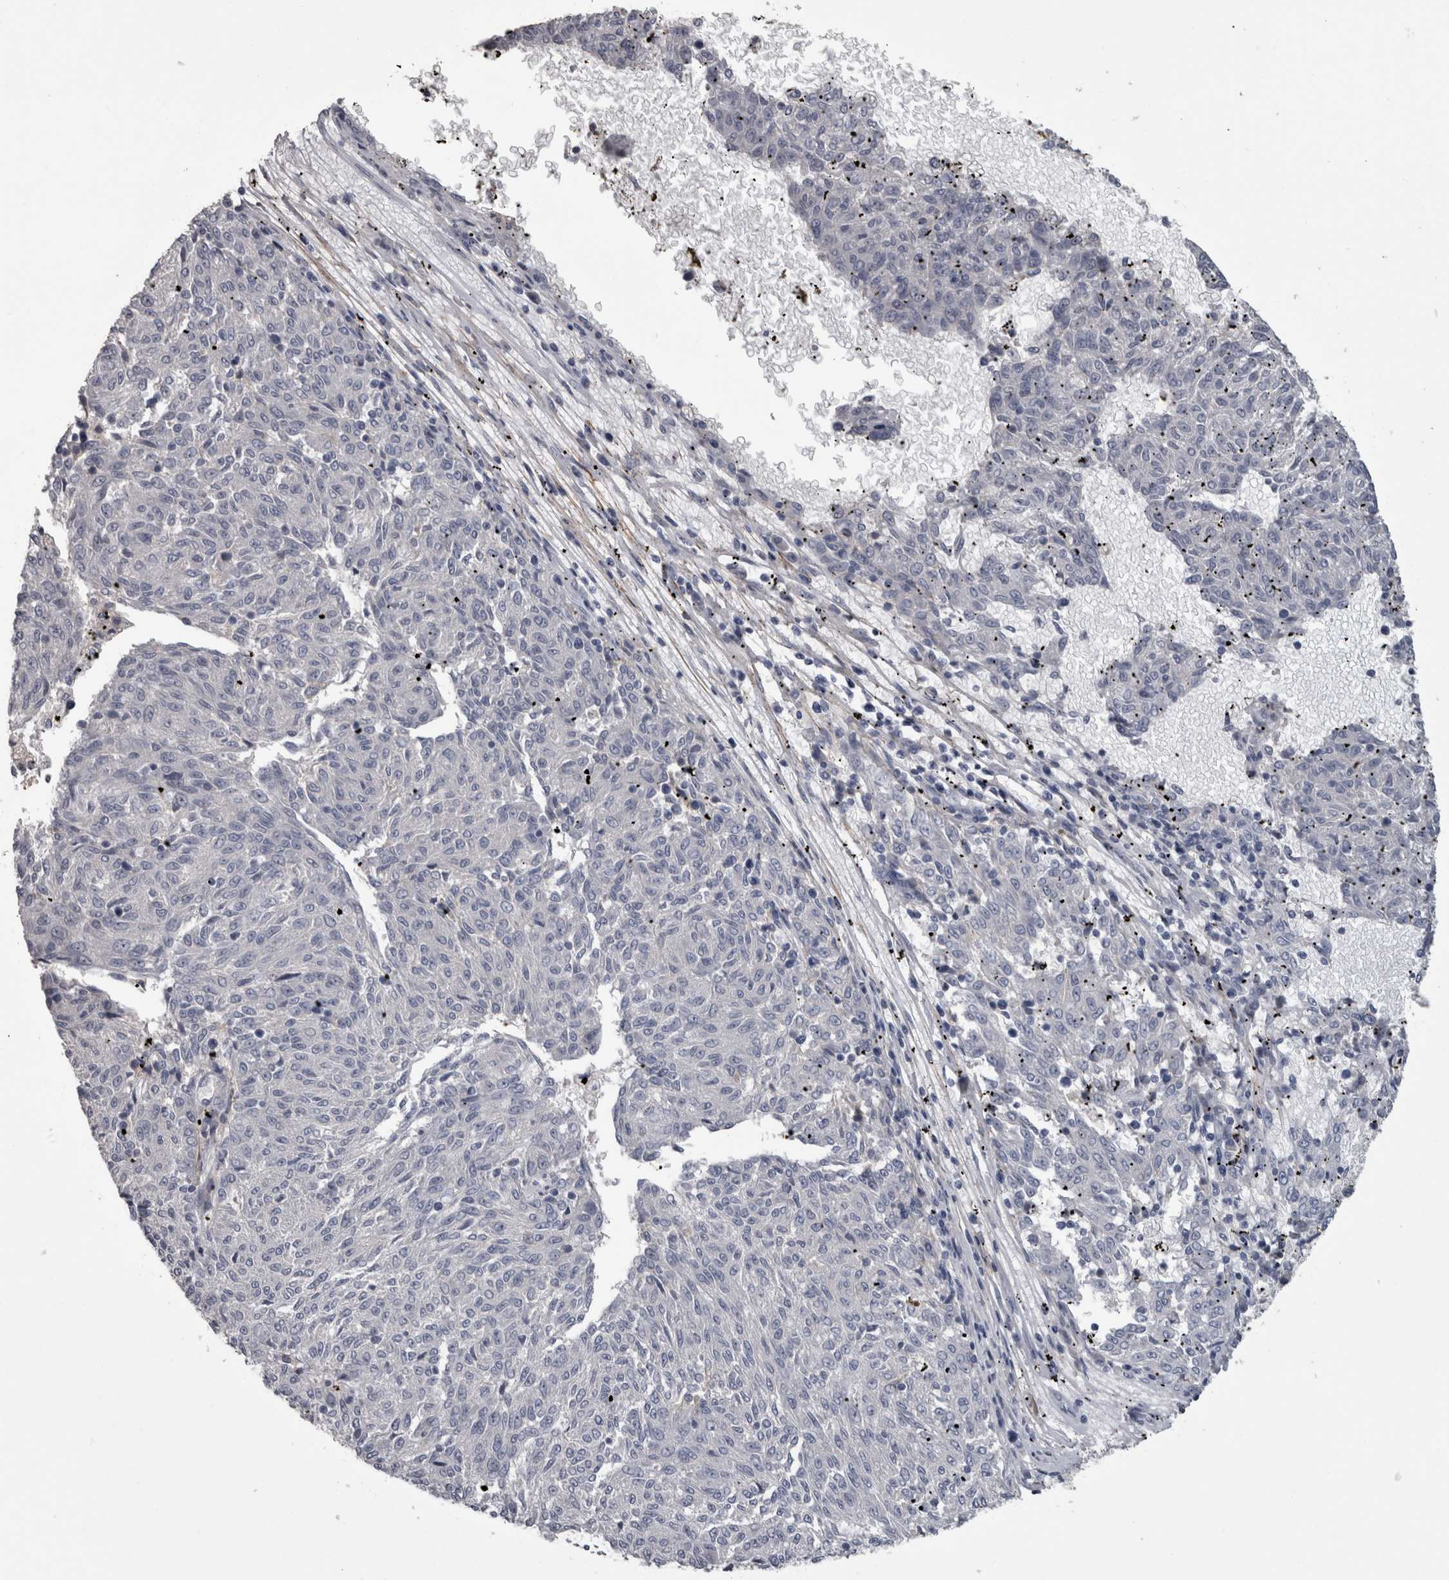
{"staining": {"intensity": "negative", "quantity": "none", "location": "none"}, "tissue": "melanoma", "cell_type": "Tumor cells", "image_type": "cancer", "snomed": [{"axis": "morphology", "description": "Malignant melanoma, NOS"}, {"axis": "topography", "description": "Skin"}], "caption": "The histopathology image displays no staining of tumor cells in melanoma.", "gene": "EFEMP2", "patient": {"sex": "female", "age": 72}}